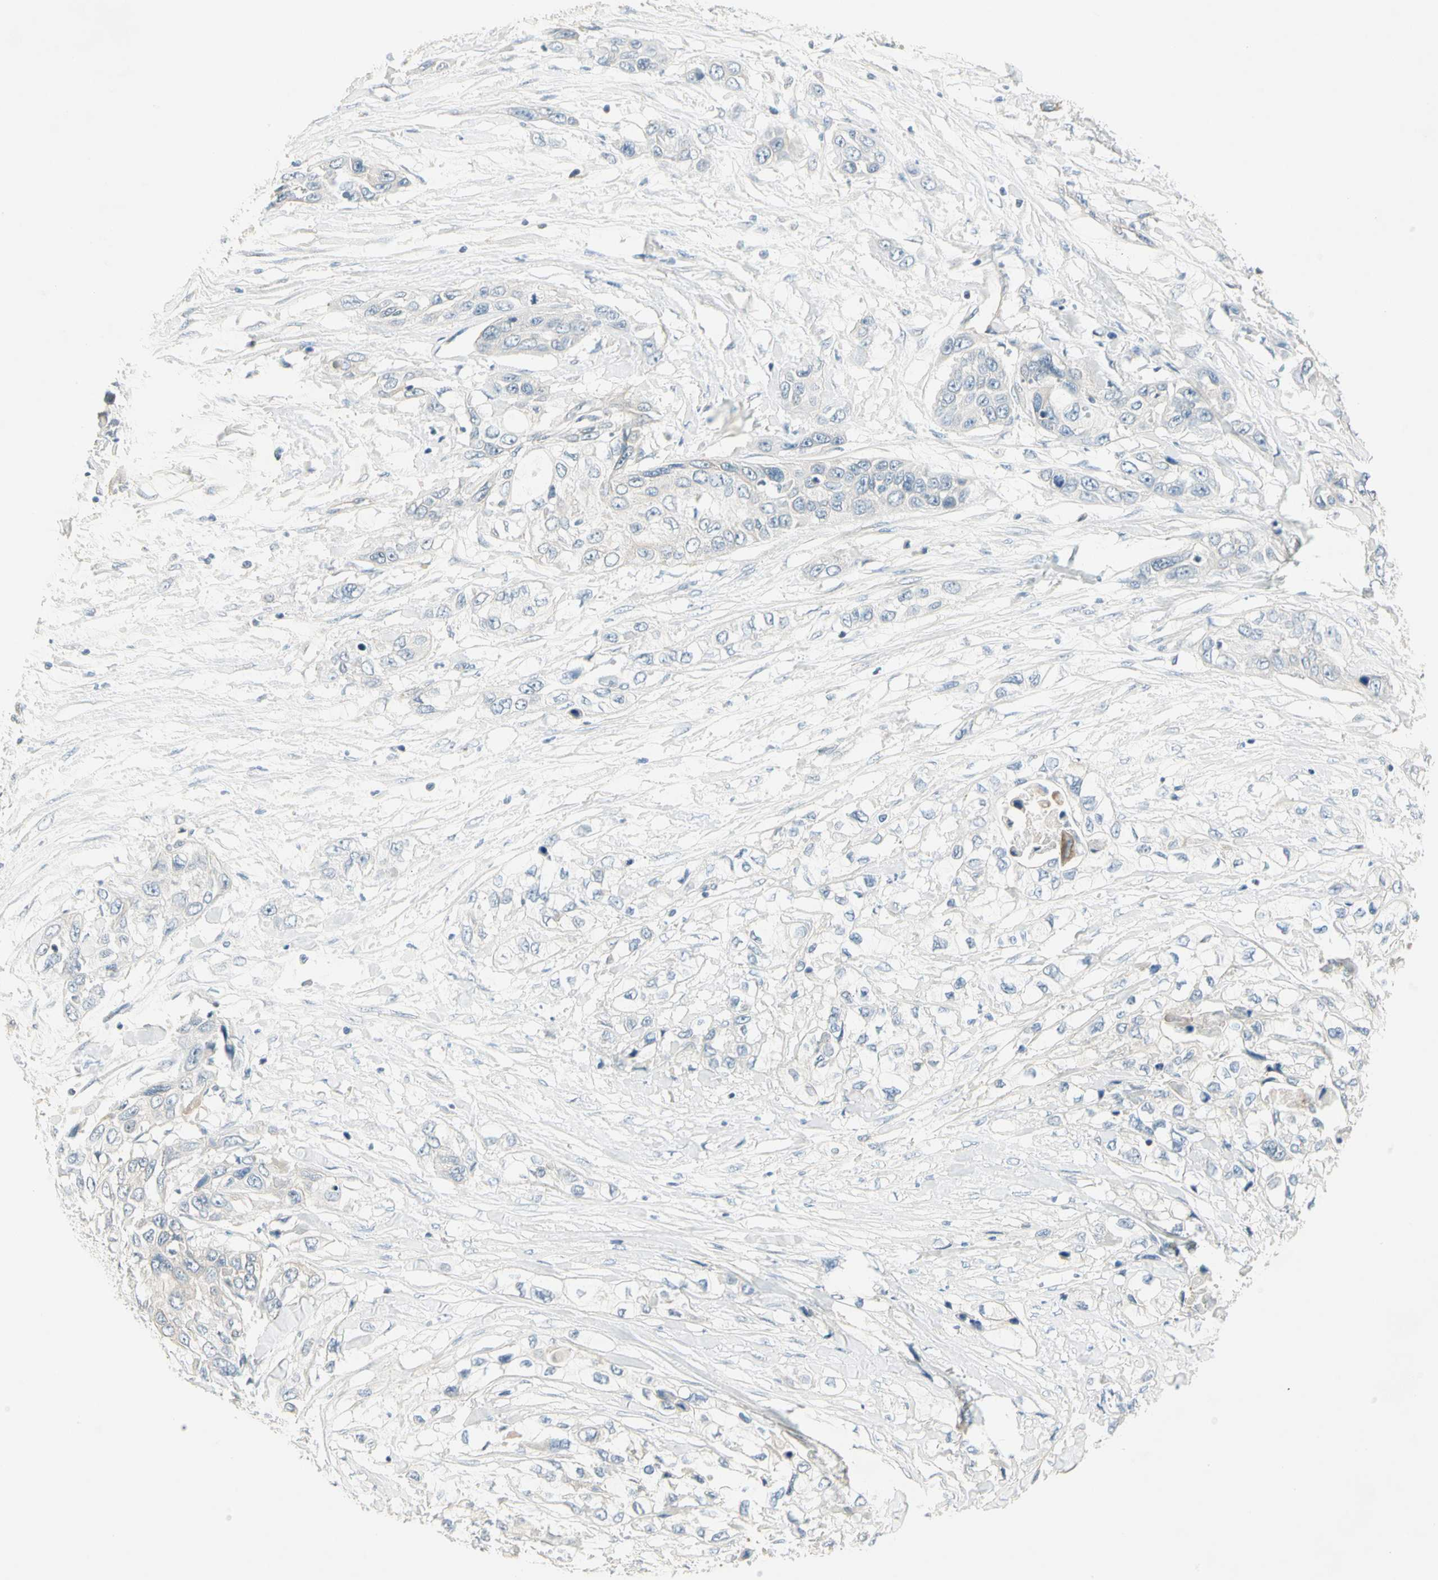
{"staining": {"intensity": "negative", "quantity": "none", "location": "none"}, "tissue": "pancreatic cancer", "cell_type": "Tumor cells", "image_type": "cancer", "snomed": [{"axis": "morphology", "description": "Adenocarcinoma, NOS"}, {"axis": "topography", "description": "Pancreas"}], "caption": "Protein analysis of pancreatic cancer (adenocarcinoma) shows no significant expression in tumor cells.", "gene": "ADGRA3", "patient": {"sex": "female", "age": 70}}